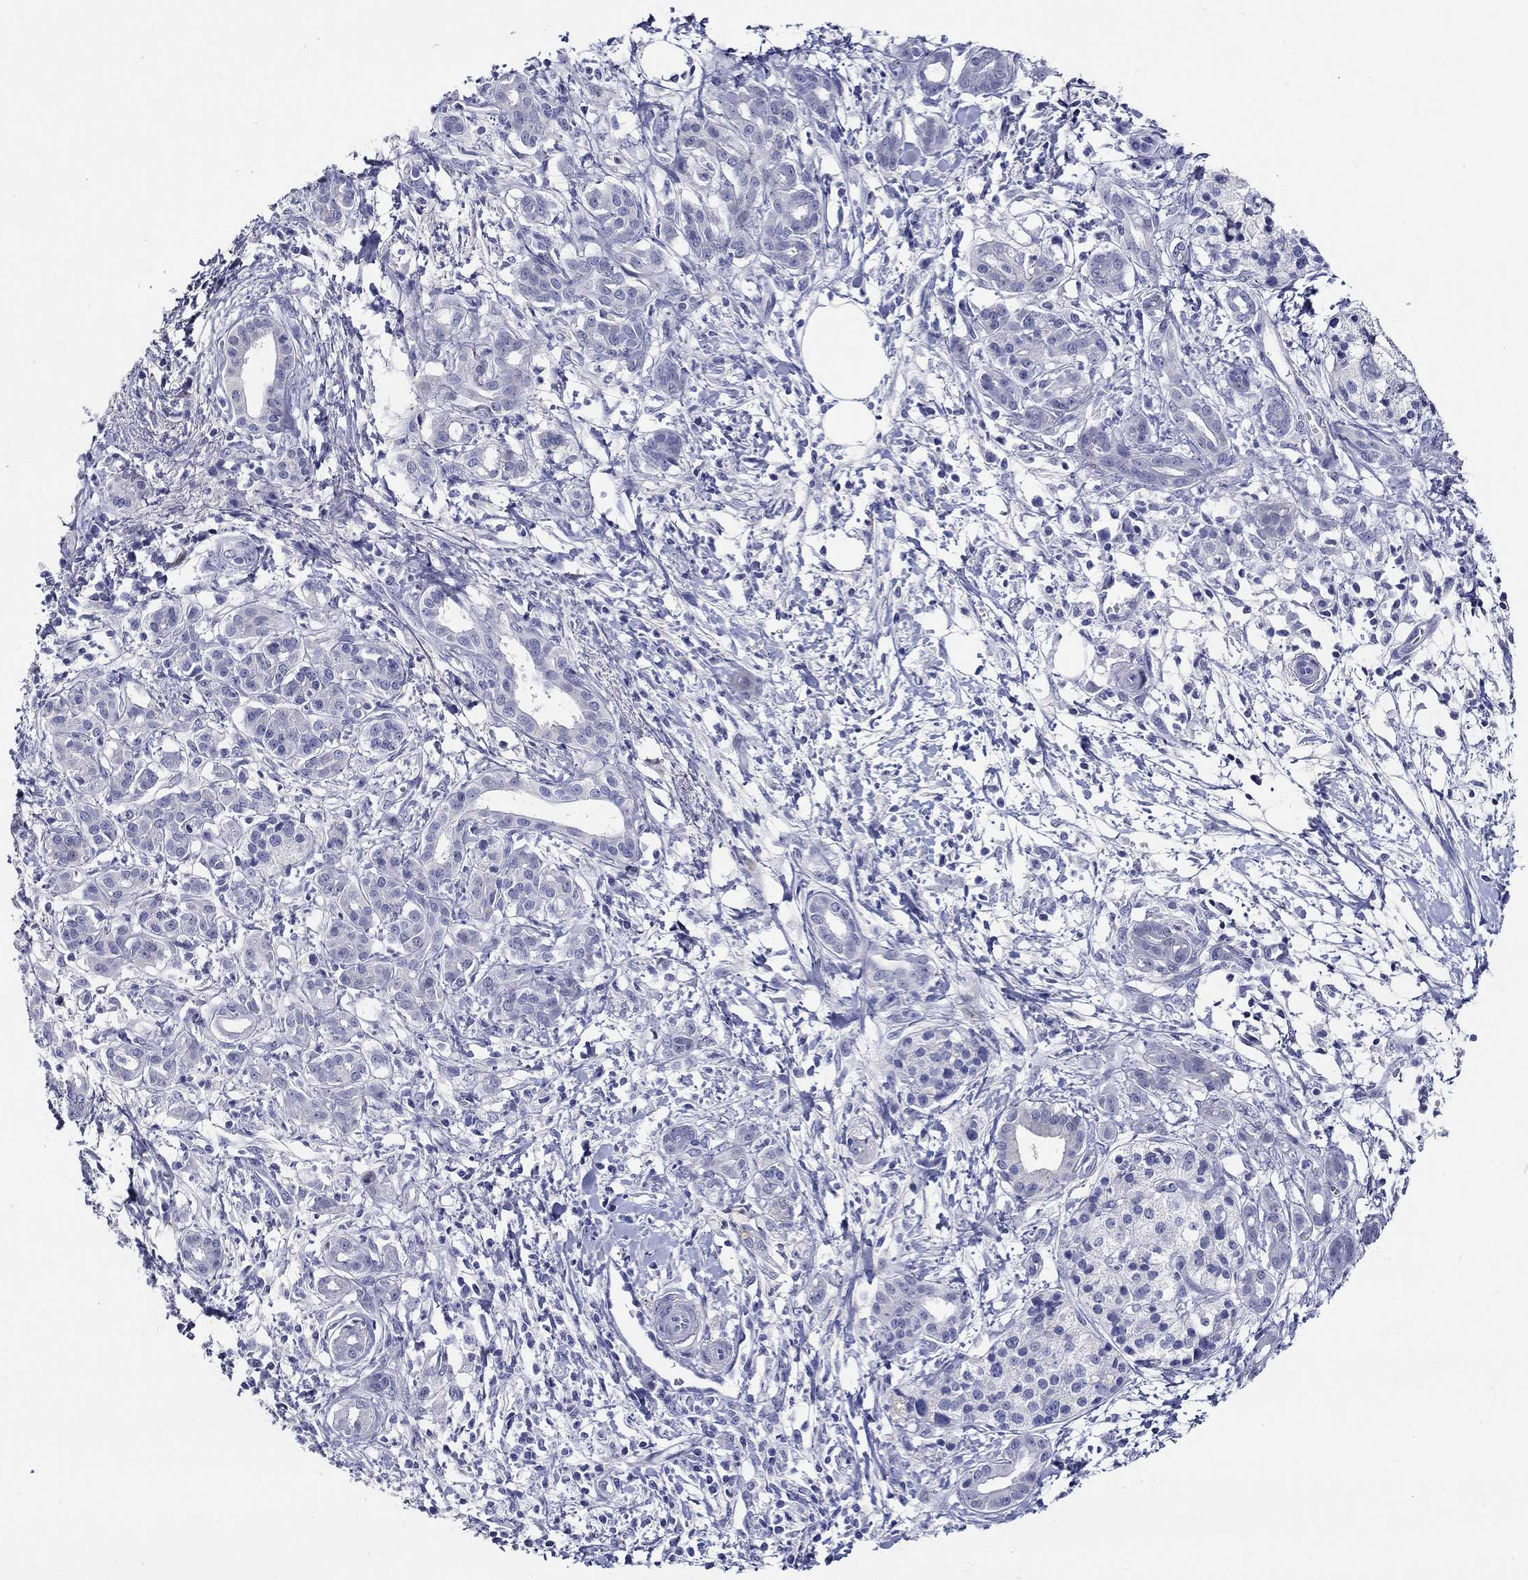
{"staining": {"intensity": "negative", "quantity": "none", "location": "none"}, "tissue": "pancreatic cancer", "cell_type": "Tumor cells", "image_type": "cancer", "snomed": [{"axis": "morphology", "description": "Adenocarcinoma, NOS"}, {"axis": "topography", "description": "Pancreas"}], "caption": "There is no significant staining in tumor cells of pancreatic cancer.", "gene": "CRYGS", "patient": {"sex": "male", "age": 72}}